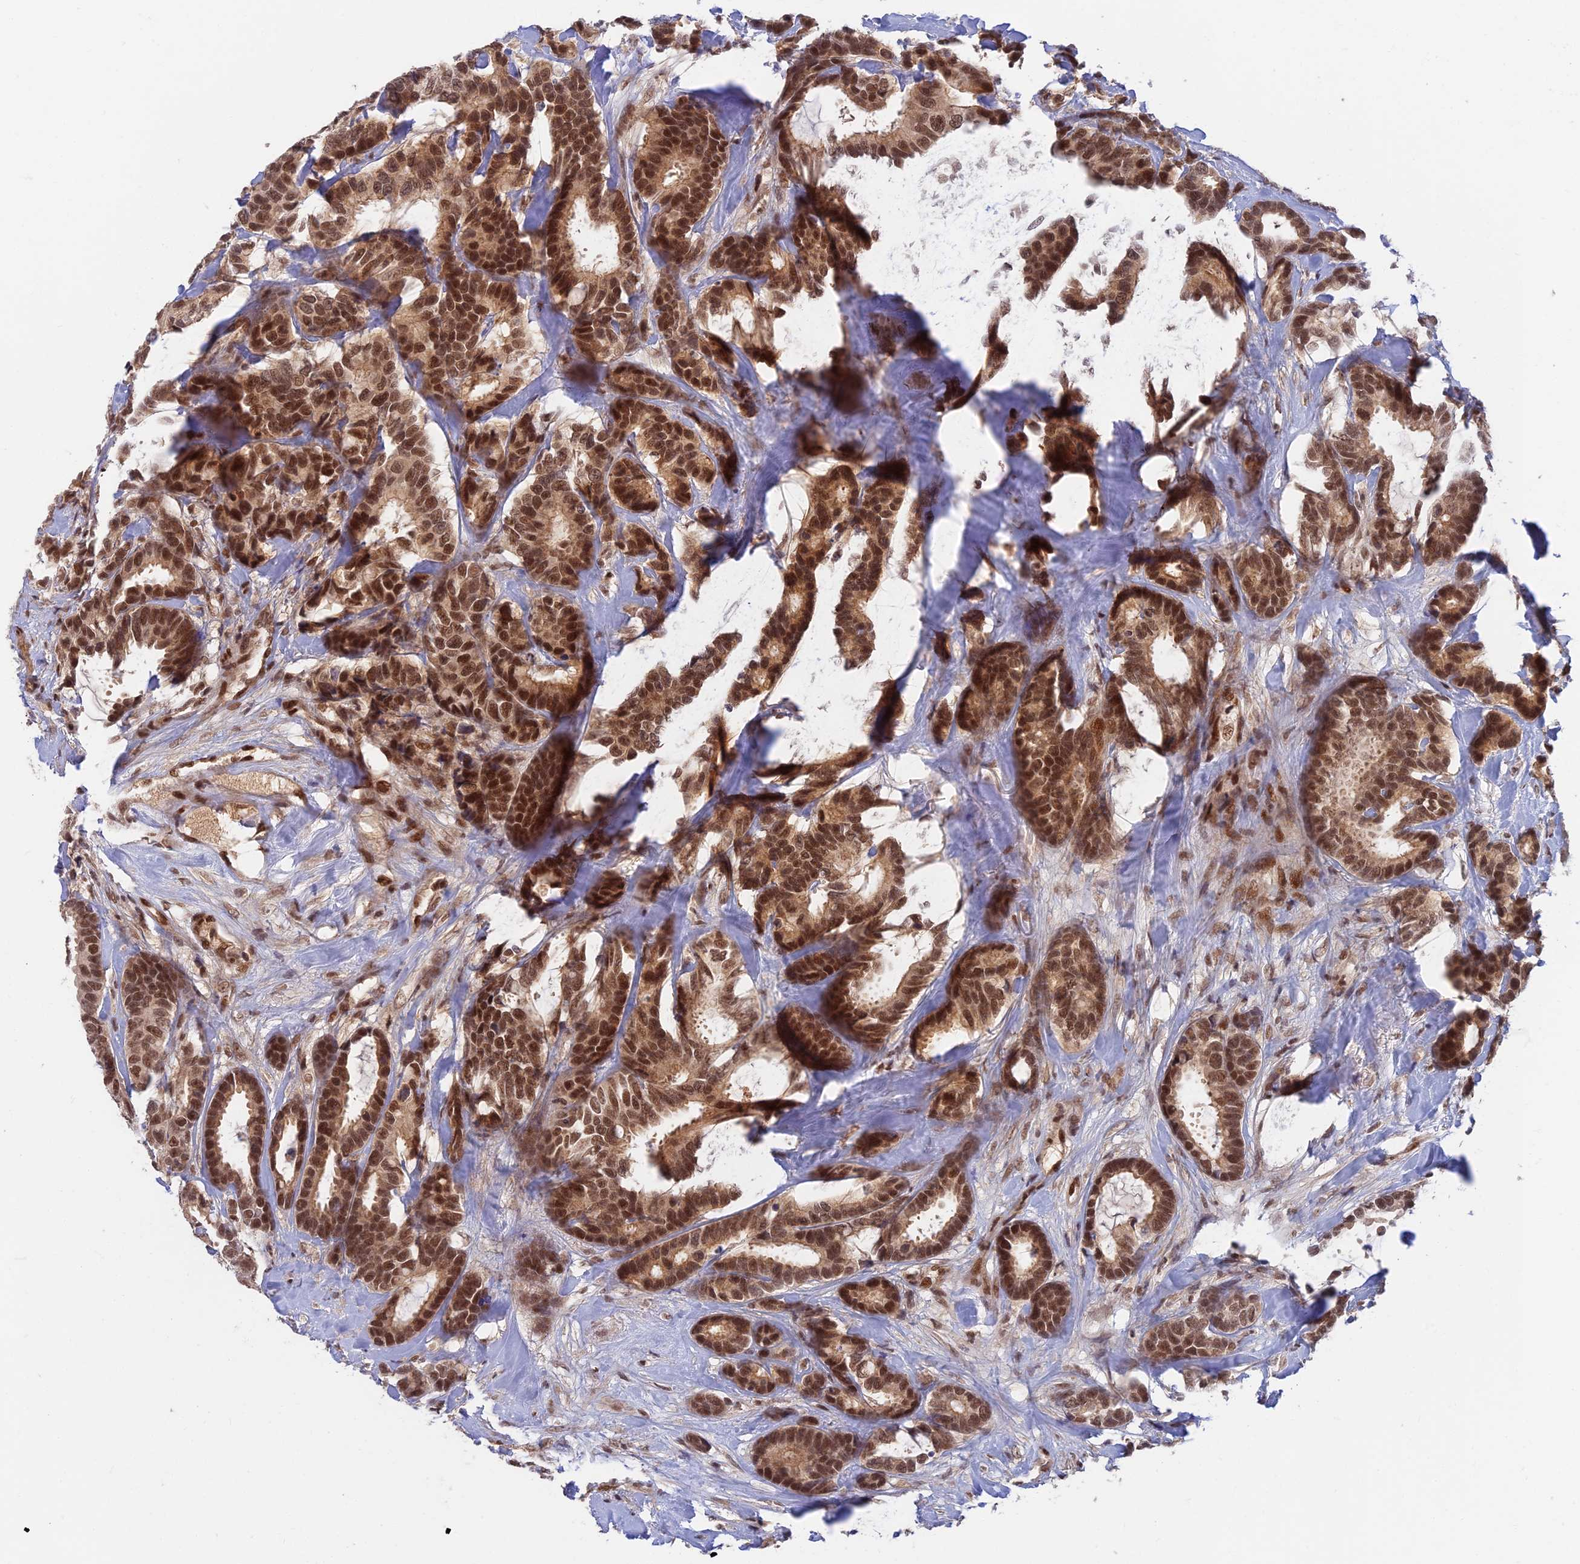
{"staining": {"intensity": "strong", "quantity": ">75%", "location": "cytoplasmic/membranous,nuclear"}, "tissue": "breast cancer", "cell_type": "Tumor cells", "image_type": "cancer", "snomed": [{"axis": "morphology", "description": "Duct carcinoma"}, {"axis": "topography", "description": "Breast"}], "caption": "Immunohistochemistry of human breast cancer (infiltrating ductal carcinoma) exhibits high levels of strong cytoplasmic/membranous and nuclear expression in about >75% of tumor cells.", "gene": "TCEA2", "patient": {"sex": "female", "age": 87}}